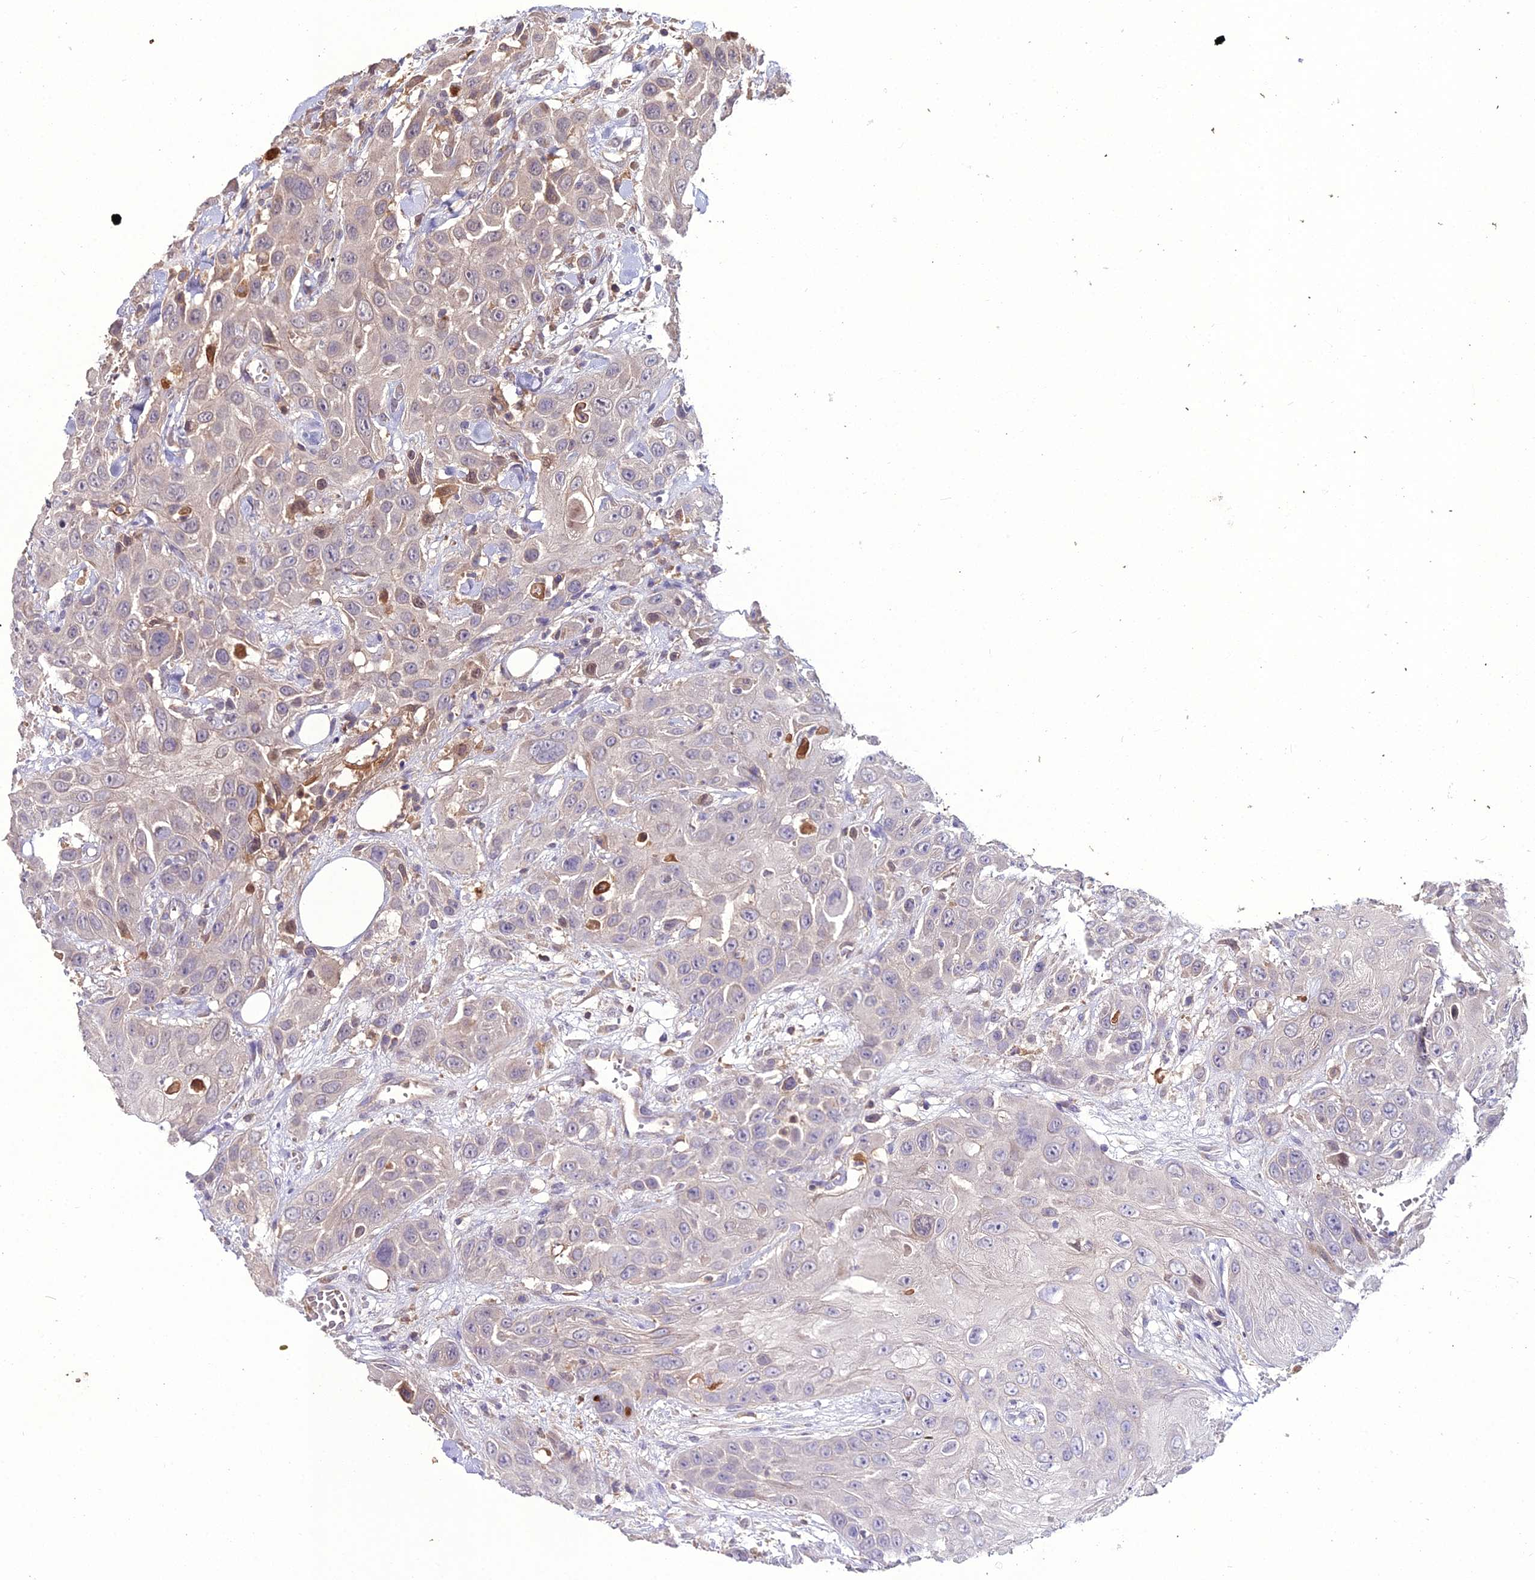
{"staining": {"intensity": "negative", "quantity": "none", "location": "none"}, "tissue": "head and neck cancer", "cell_type": "Tumor cells", "image_type": "cancer", "snomed": [{"axis": "morphology", "description": "Squamous cell carcinoma, NOS"}, {"axis": "topography", "description": "Head-Neck"}], "caption": "Squamous cell carcinoma (head and neck) stained for a protein using immunohistochemistry demonstrates no staining tumor cells.", "gene": "KCTD16", "patient": {"sex": "male", "age": 81}}